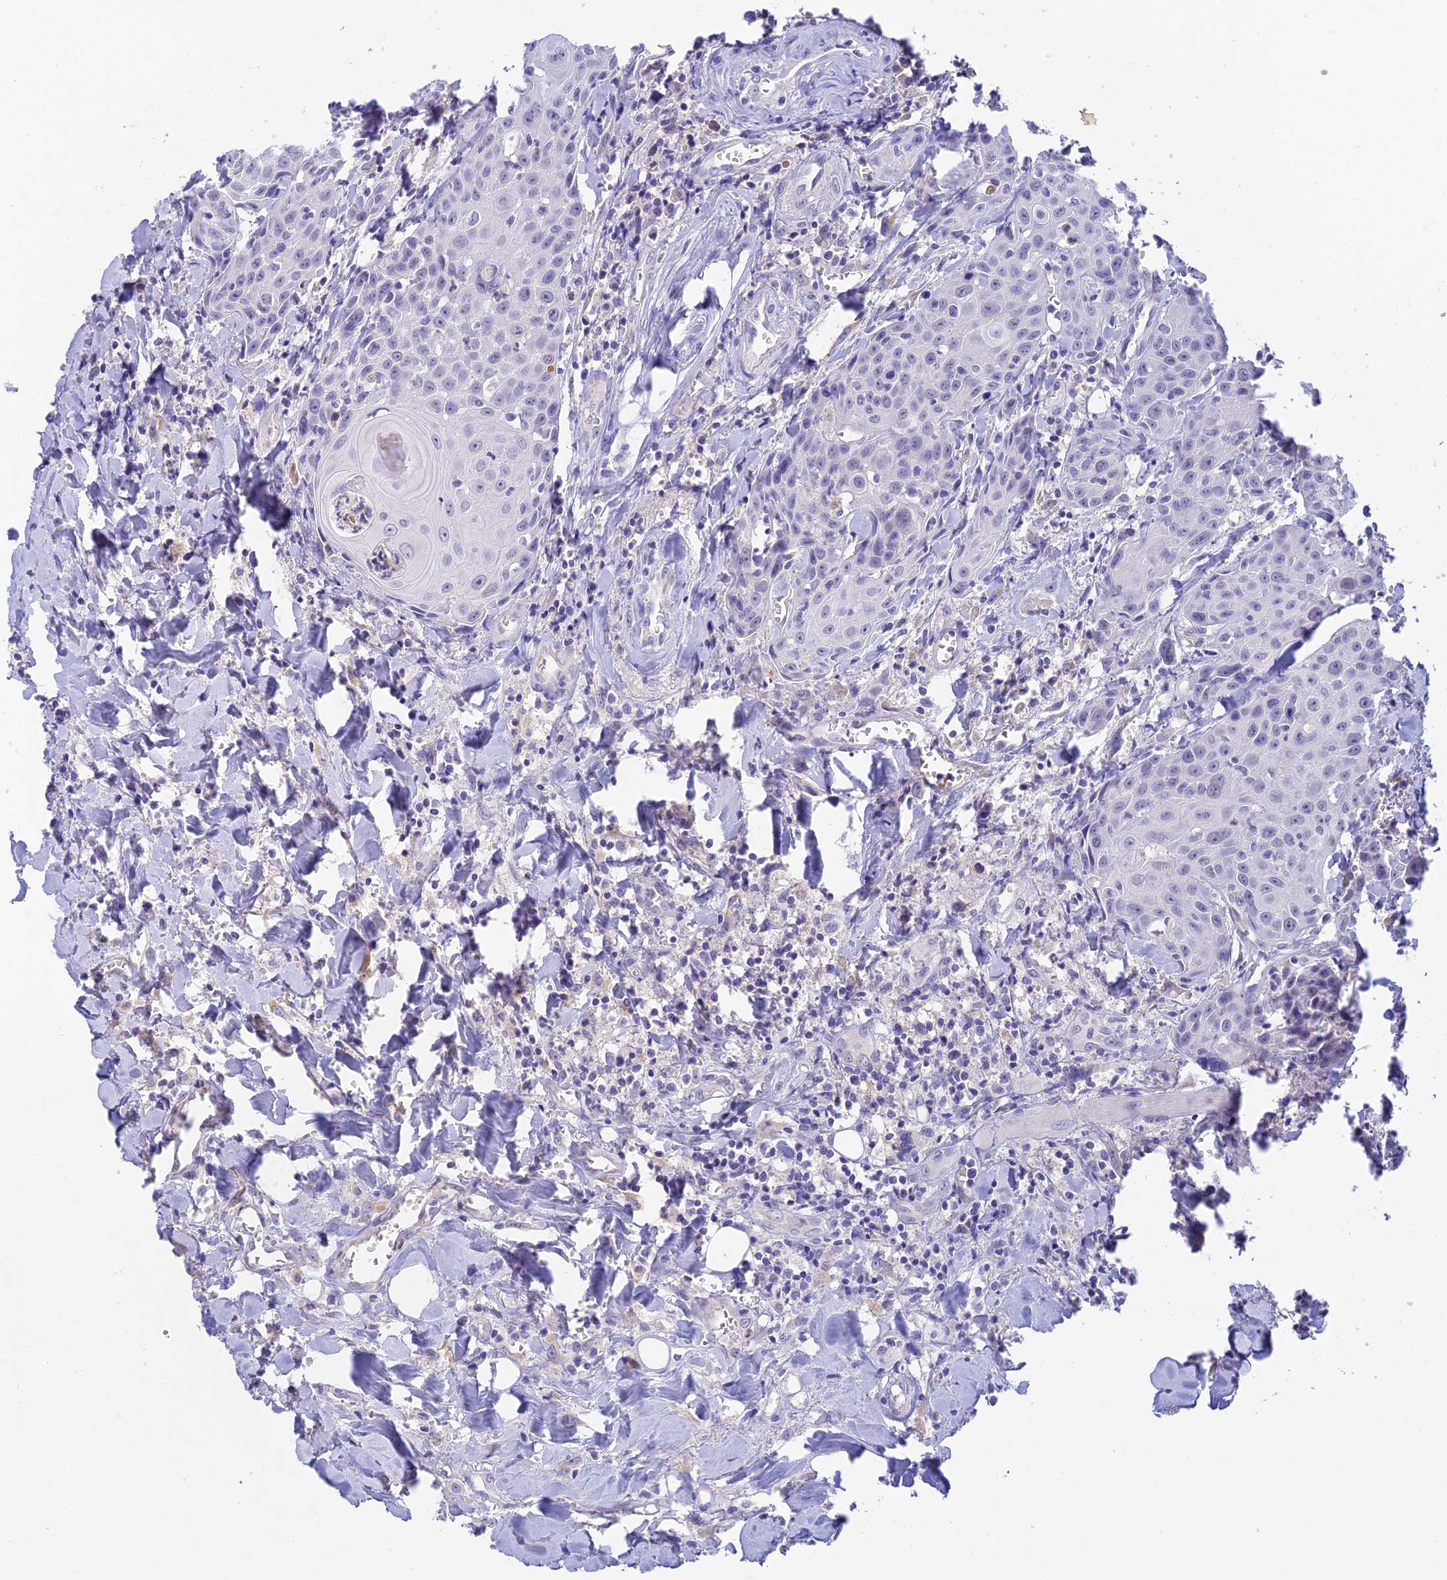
{"staining": {"intensity": "negative", "quantity": "none", "location": "none"}, "tissue": "head and neck cancer", "cell_type": "Tumor cells", "image_type": "cancer", "snomed": [{"axis": "morphology", "description": "Squamous cell carcinoma, NOS"}, {"axis": "topography", "description": "Oral tissue"}, {"axis": "topography", "description": "Head-Neck"}], "caption": "High power microscopy micrograph of an IHC histopathology image of head and neck squamous cell carcinoma, revealing no significant staining in tumor cells.", "gene": "INTS13", "patient": {"sex": "female", "age": 82}}